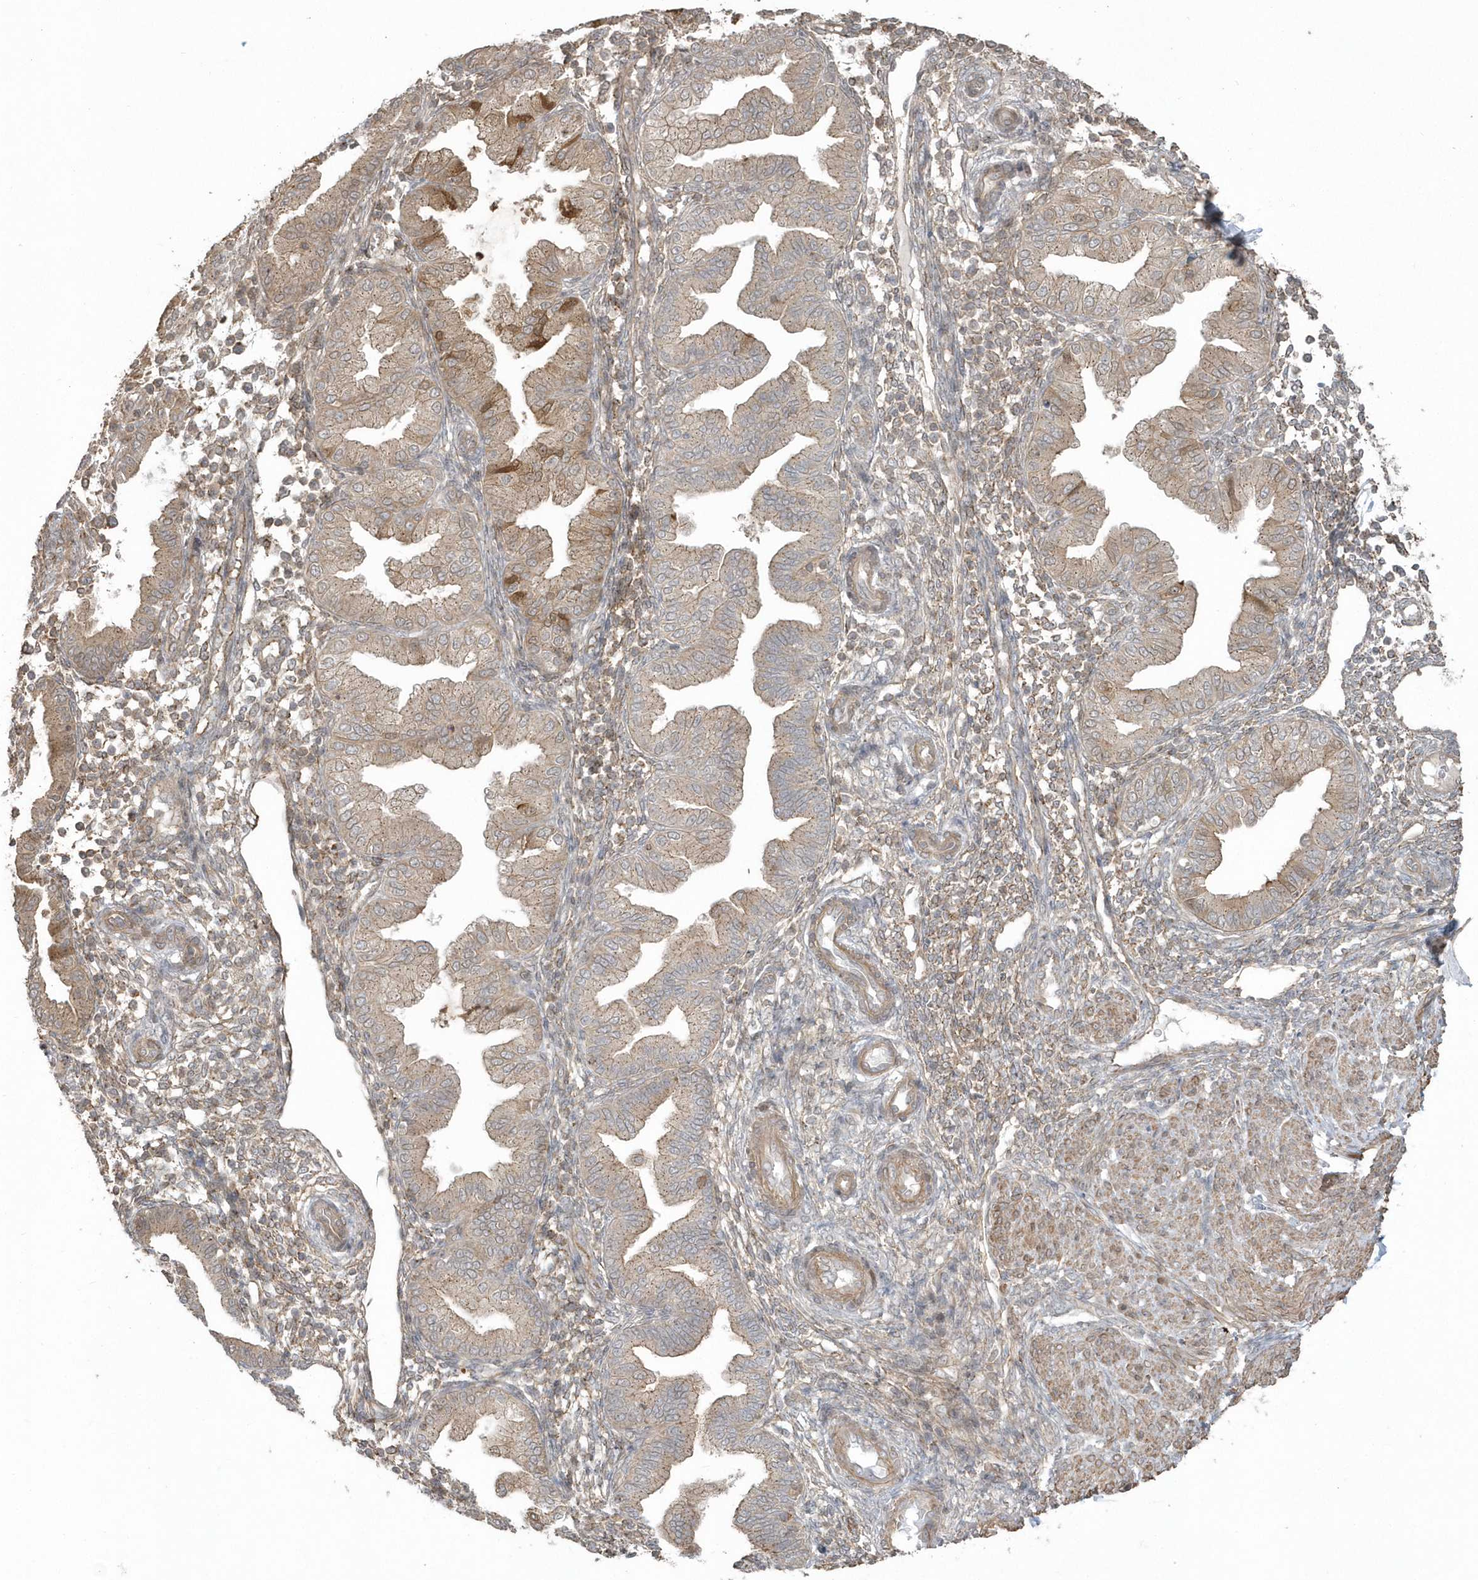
{"staining": {"intensity": "moderate", "quantity": "25%-75%", "location": "cytoplasmic/membranous"}, "tissue": "endometrium", "cell_type": "Cells in endometrial stroma", "image_type": "normal", "snomed": [{"axis": "morphology", "description": "Normal tissue, NOS"}, {"axis": "topography", "description": "Endometrium"}], "caption": "Unremarkable endometrium exhibits moderate cytoplasmic/membranous staining in about 25%-75% of cells in endometrial stroma The staining was performed using DAB (3,3'-diaminobenzidine) to visualize the protein expression in brown, while the nuclei were stained in blue with hematoxylin (Magnification: 20x)..", "gene": "ARMC8", "patient": {"sex": "female", "age": 53}}